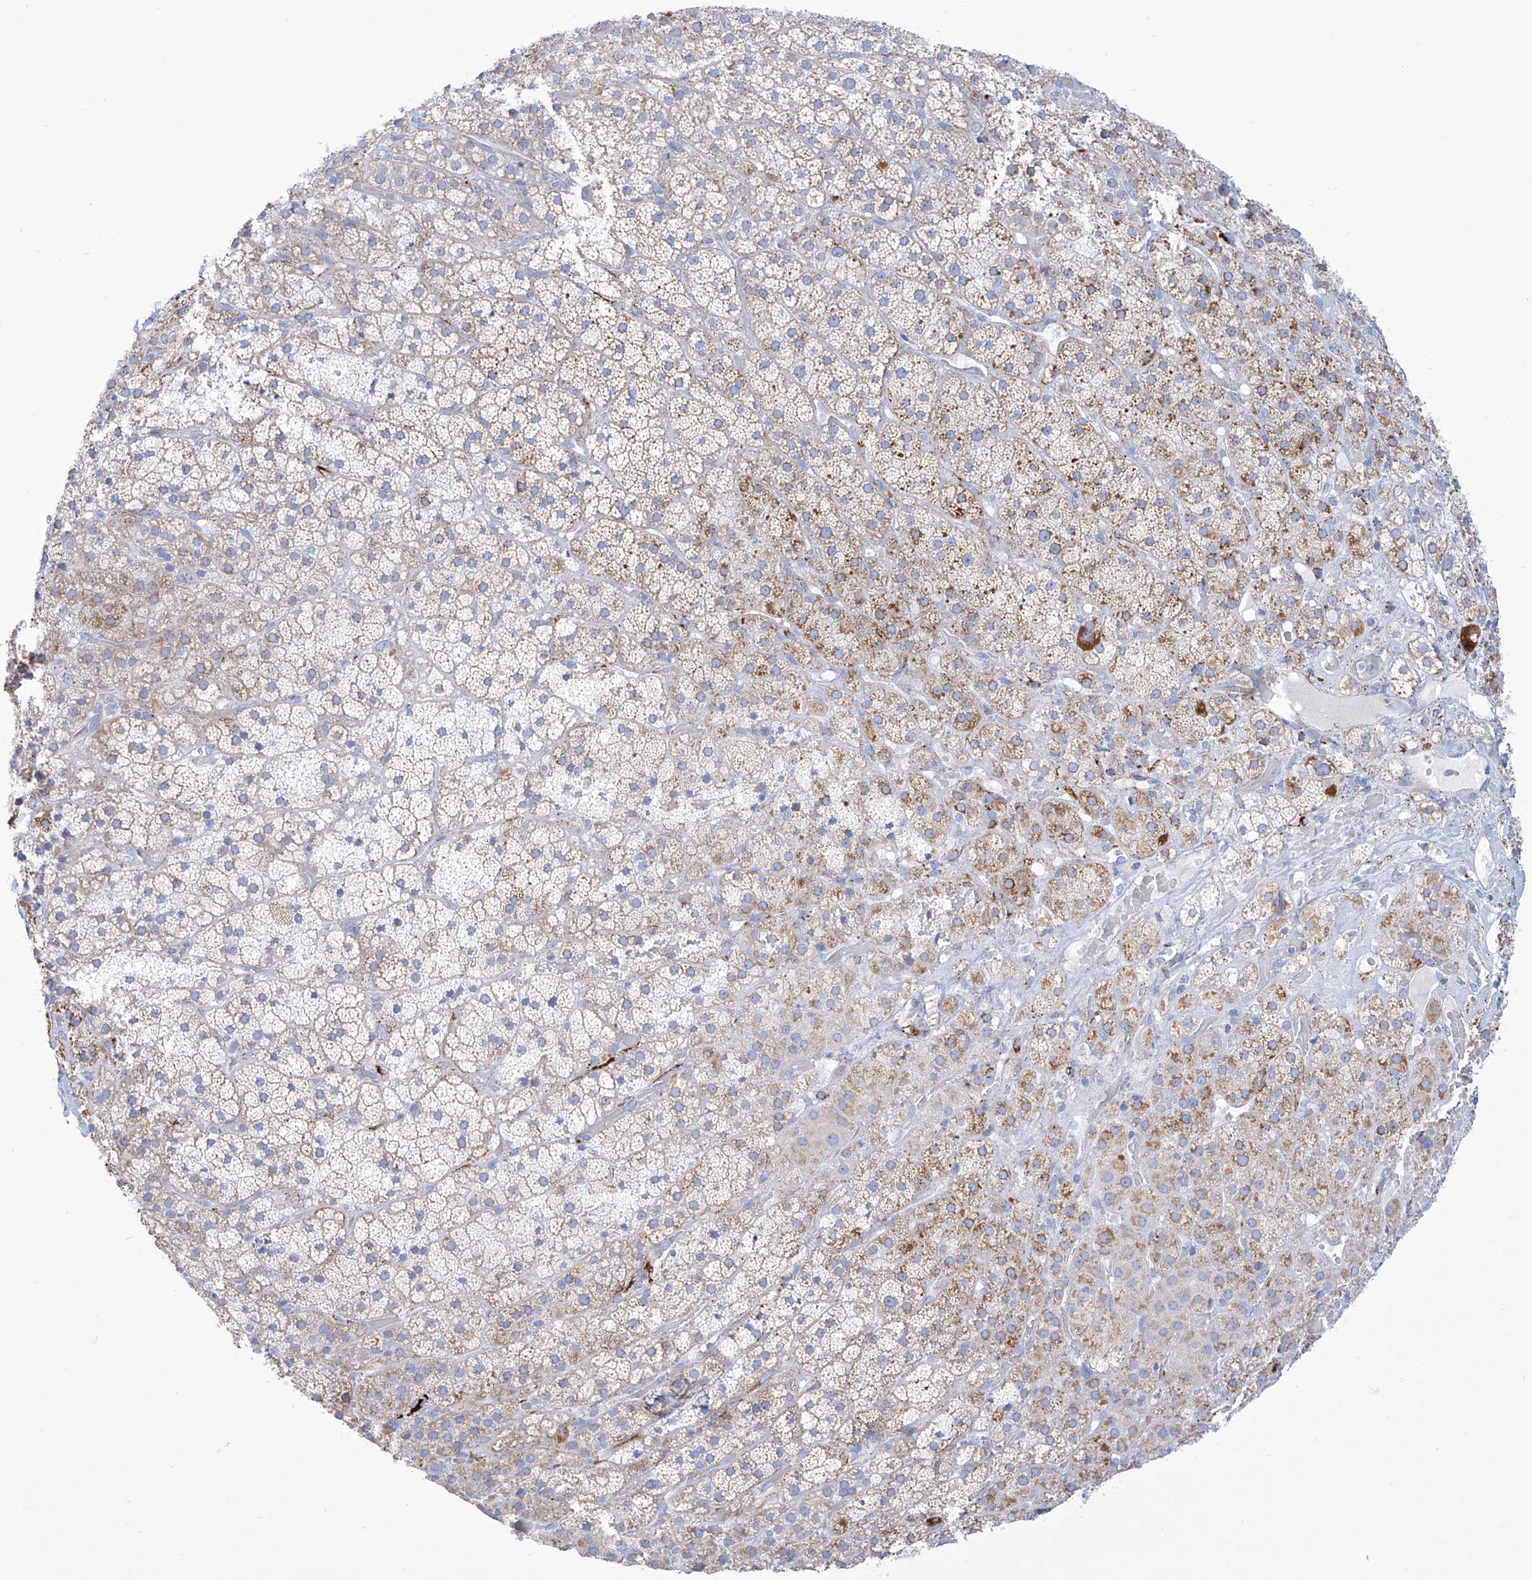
{"staining": {"intensity": "moderate", "quantity": "25%-75%", "location": "cytoplasmic/membranous"}, "tissue": "adrenal gland", "cell_type": "Glandular cells", "image_type": "normal", "snomed": [{"axis": "morphology", "description": "Normal tissue, NOS"}, {"axis": "topography", "description": "Adrenal gland"}], "caption": "Immunohistochemistry (IHC) micrograph of benign adrenal gland: human adrenal gland stained using immunohistochemistry (IHC) reveals medium levels of moderate protein expression localized specifically in the cytoplasmic/membranous of glandular cells, appearing as a cytoplasmic/membranous brown color.", "gene": "ALDH6A1", "patient": {"sex": "male", "age": 57}}